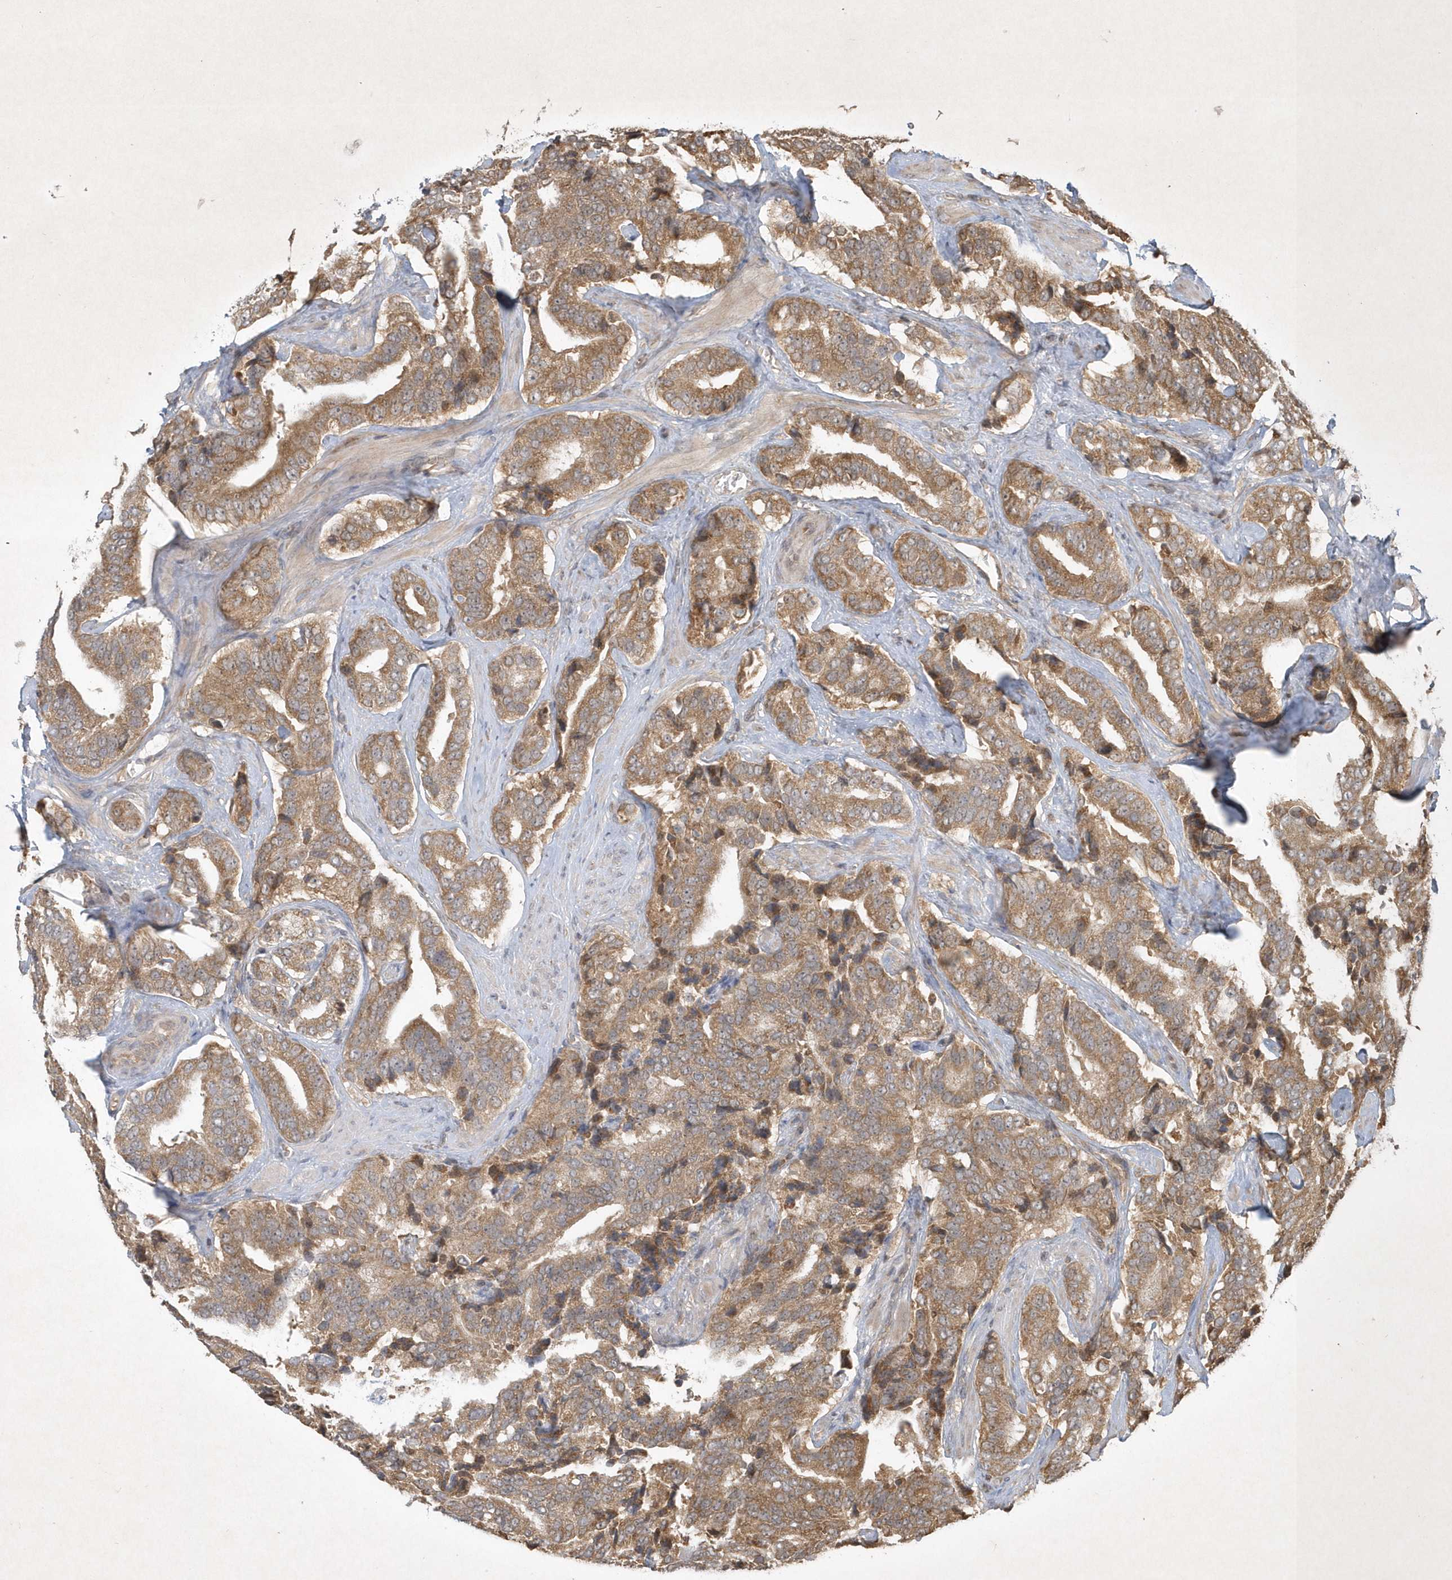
{"staining": {"intensity": "moderate", "quantity": ">75%", "location": "cytoplasmic/membranous"}, "tissue": "prostate cancer", "cell_type": "Tumor cells", "image_type": "cancer", "snomed": [{"axis": "morphology", "description": "Adenocarcinoma, High grade"}, {"axis": "topography", "description": "Prostate"}], "caption": "A medium amount of moderate cytoplasmic/membranous staining is present in about >75% of tumor cells in prostate cancer (adenocarcinoma (high-grade)) tissue.", "gene": "PLTP", "patient": {"sex": "male", "age": 60}}